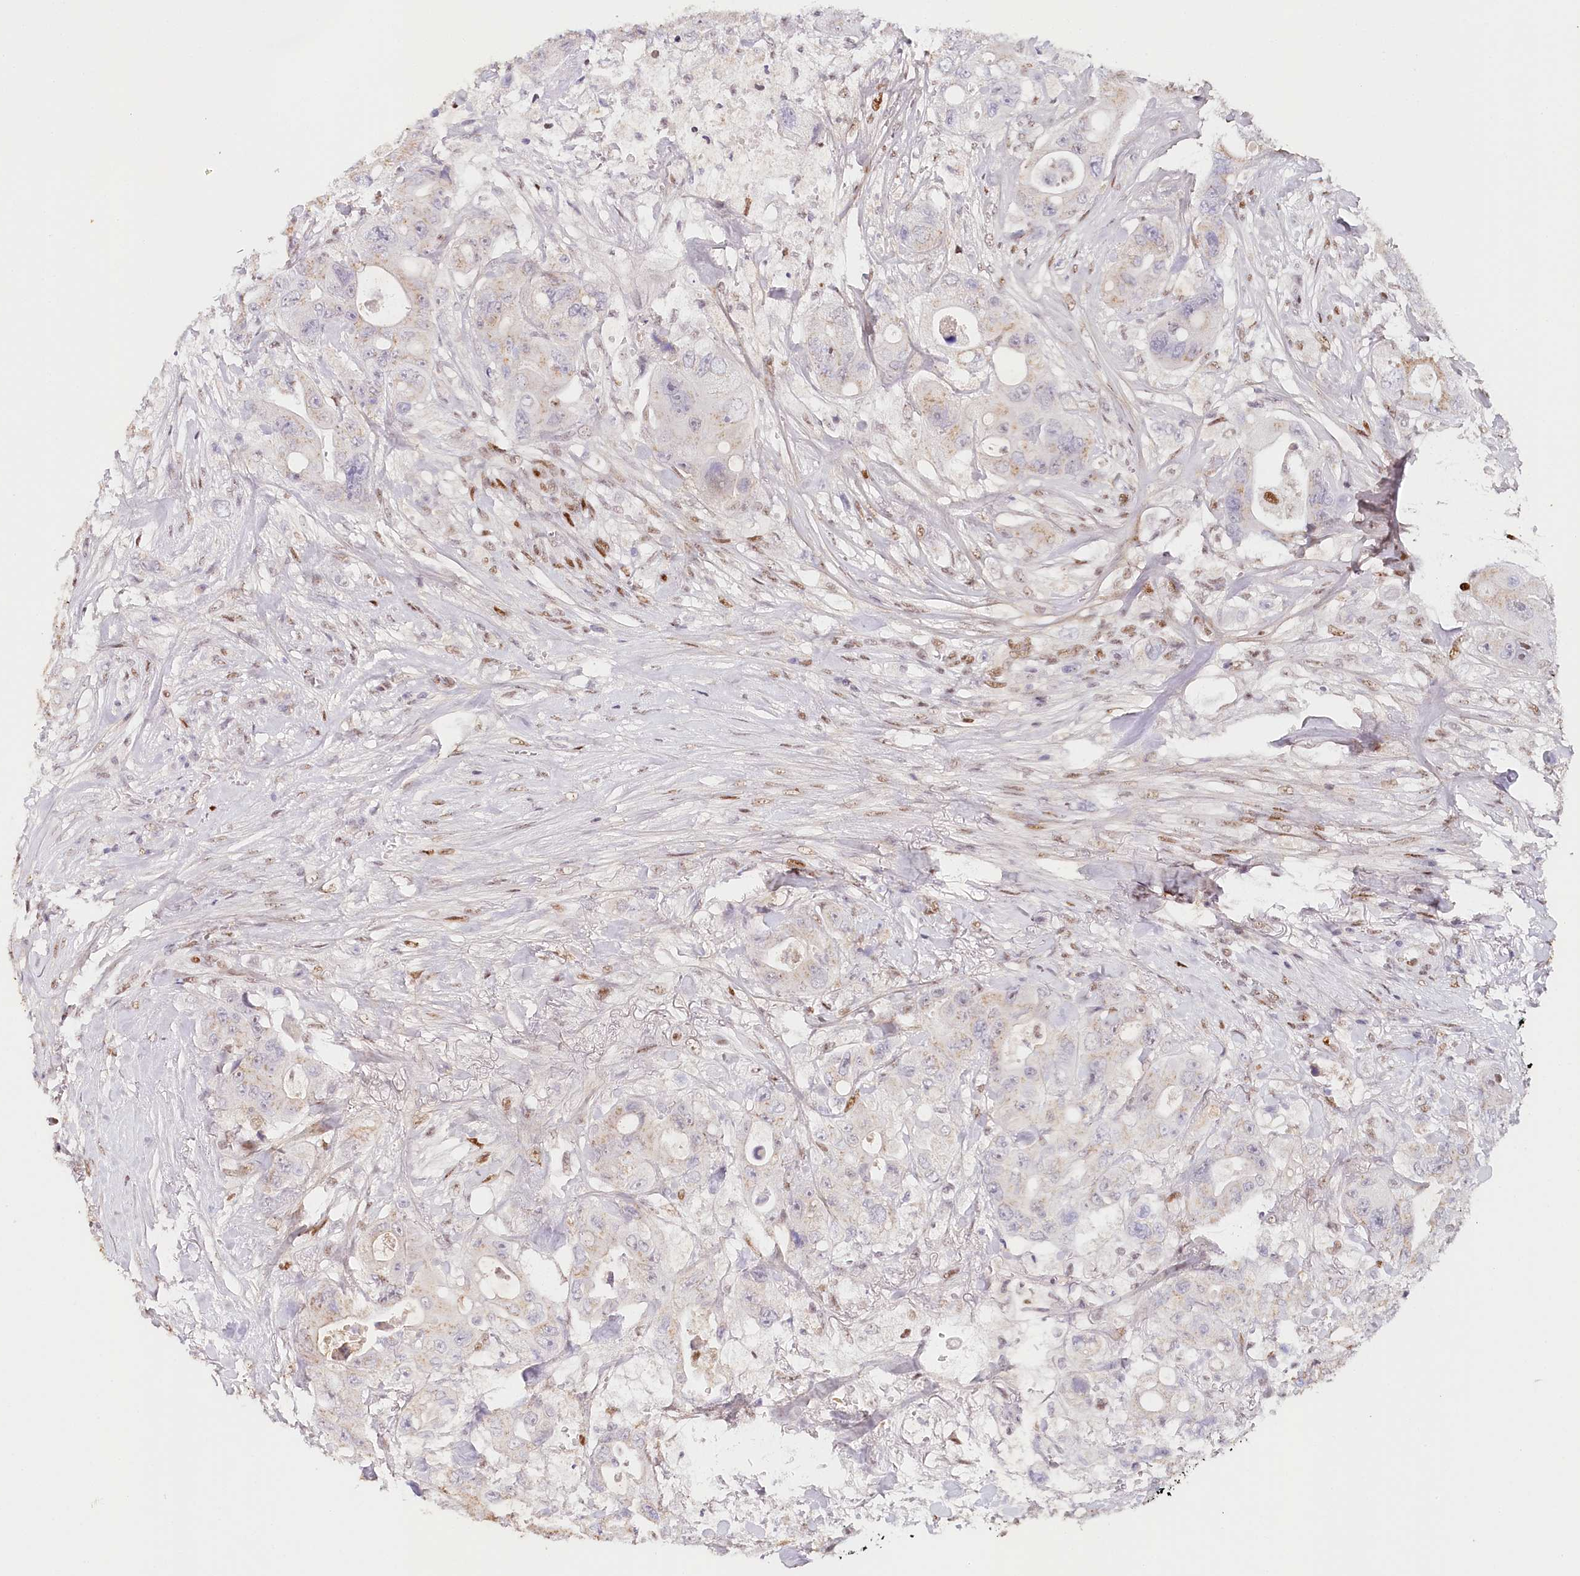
{"staining": {"intensity": "negative", "quantity": "none", "location": "none"}, "tissue": "colorectal cancer", "cell_type": "Tumor cells", "image_type": "cancer", "snomed": [{"axis": "morphology", "description": "Adenocarcinoma, NOS"}, {"axis": "topography", "description": "Colon"}], "caption": "An immunohistochemistry (IHC) image of colorectal cancer (adenocarcinoma) is shown. There is no staining in tumor cells of colorectal cancer (adenocarcinoma).", "gene": "TP53", "patient": {"sex": "female", "age": 46}}